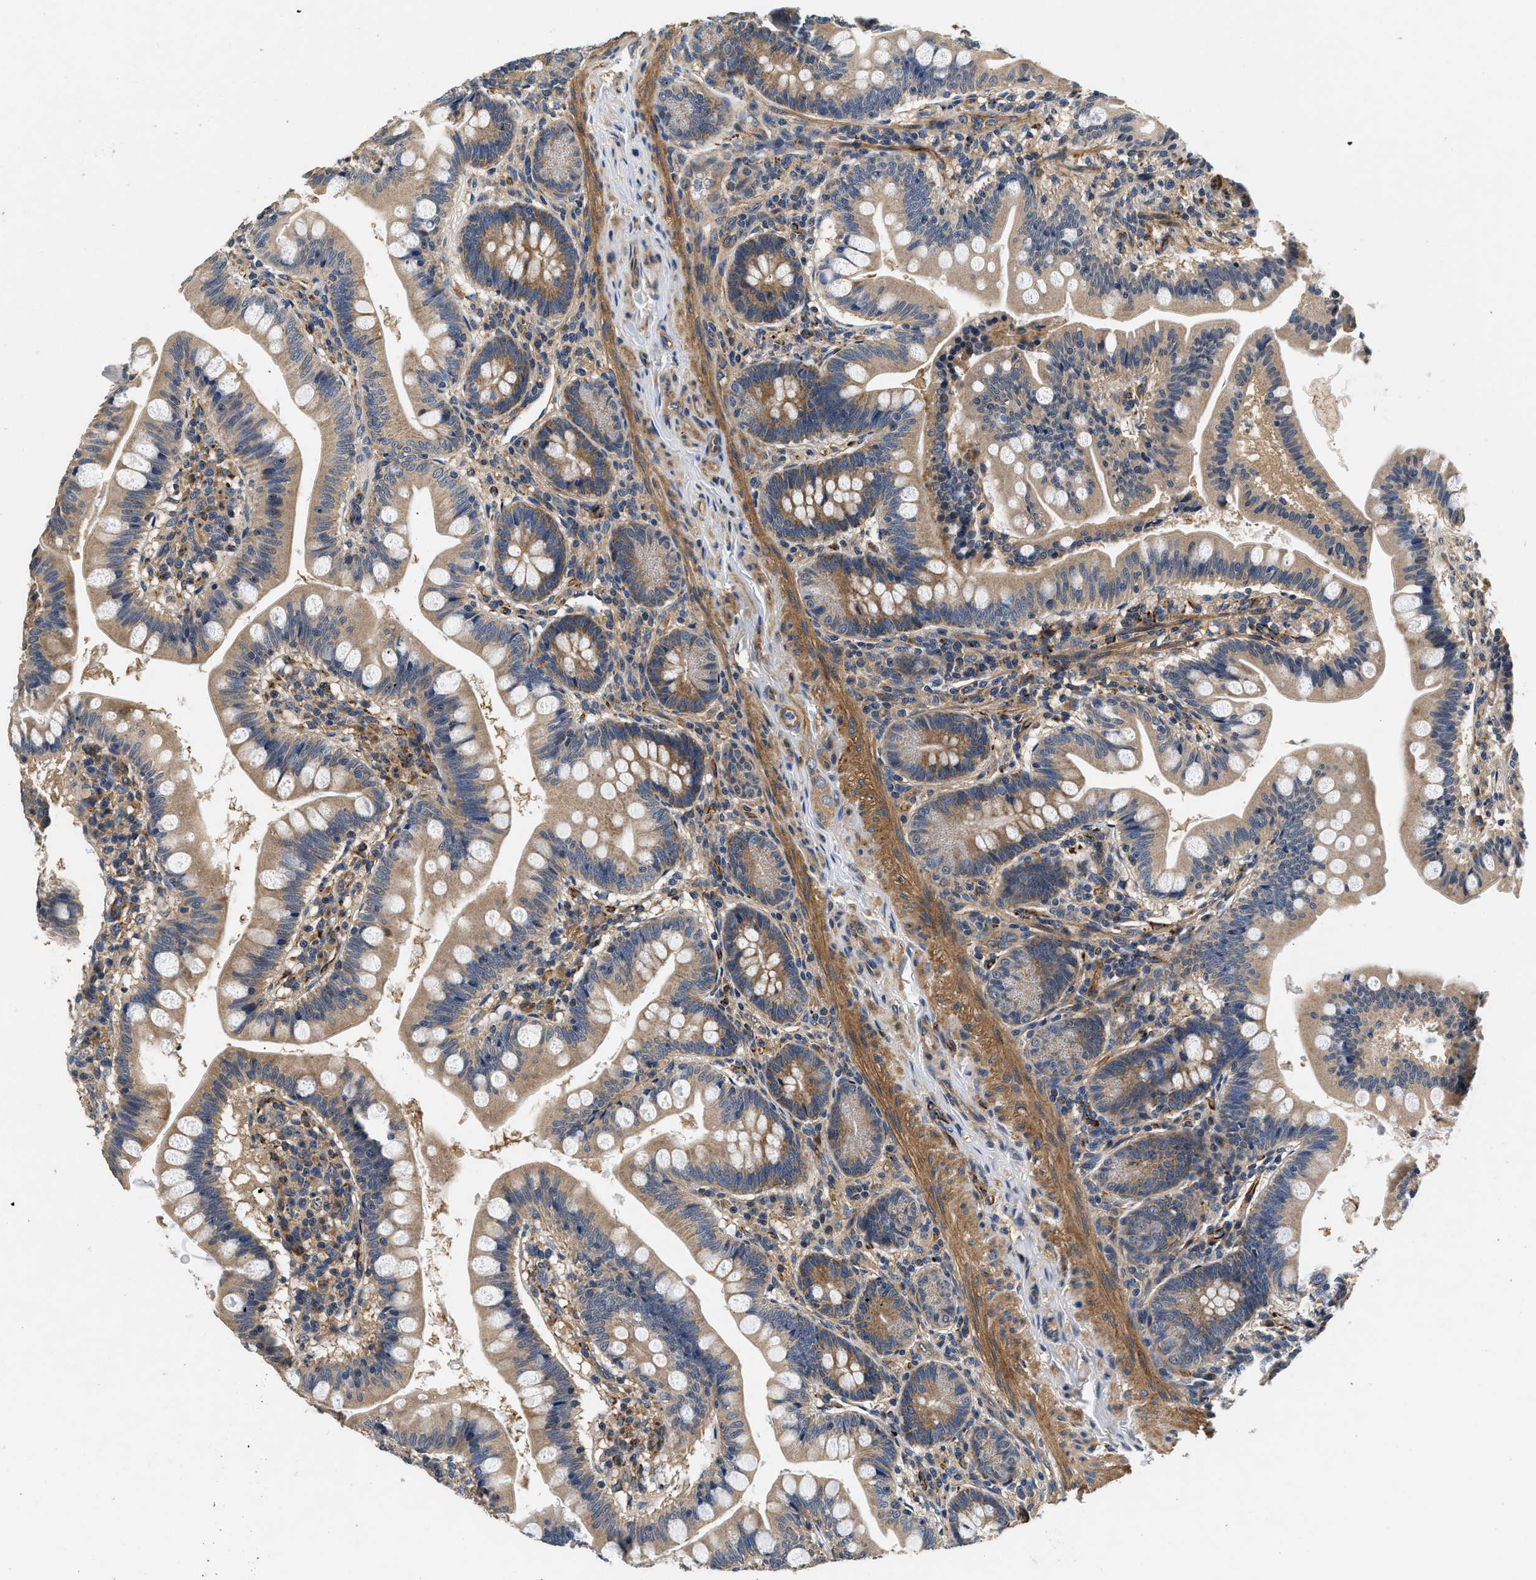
{"staining": {"intensity": "strong", "quantity": ">75%", "location": "cytoplasmic/membranous"}, "tissue": "small intestine", "cell_type": "Glandular cells", "image_type": "normal", "snomed": [{"axis": "morphology", "description": "Normal tissue, NOS"}, {"axis": "topography", "description": "Small intestine"}], "caption": "There is high levels of strong cytoplasmic/membranous expression in glandular cells of benign small intestine, as demonstrated by immunohistochemical staining (brown color).", "gene": "NME6", "patient": {"sex": "male", "age": 7}}